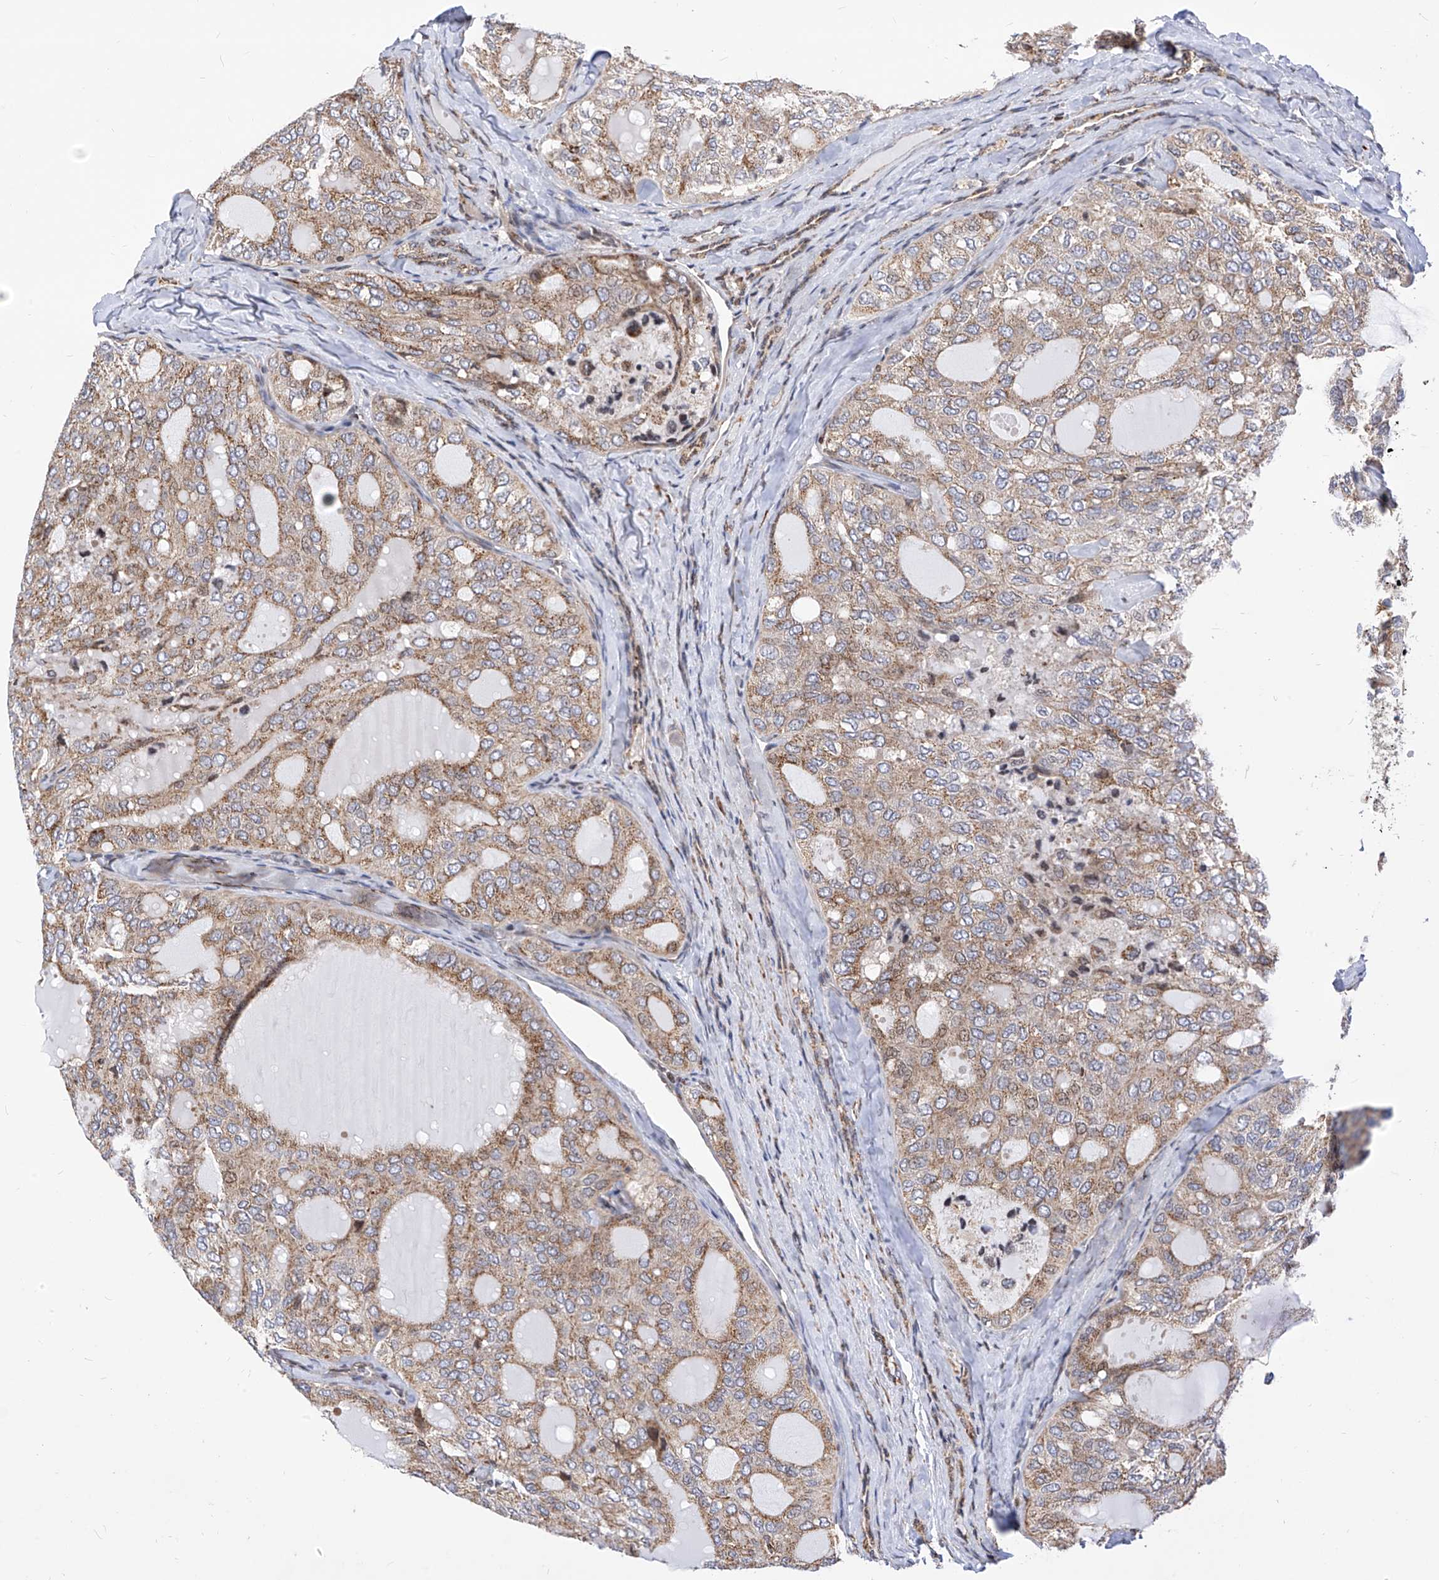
{"staining": {"intensity": "moderate", "quantity": ">75%", "location": "cytoplasmic/membranous"}, "tissue": "thyroid cancer", "cell_type": "Tumor cells", "image_type": "cancer", "snomed": [{"axis": "morphology", "description": "Follicular adenoma carcinoma, NOS"}, {"axis": "topography", "description": "Thyroid gland"}], "caption": "Thyroid cancer (follicular adenoma carcinoma) was stained to show a protein in brown. There is medium levels of moderate cytoplasmic/membranous expression in approximately >75% of tumor cells. (Brightfield microscopy of DAB IHC at high magnification).", "gene": "TTLL8", "patient": {"sex": "male", "age": 75}}